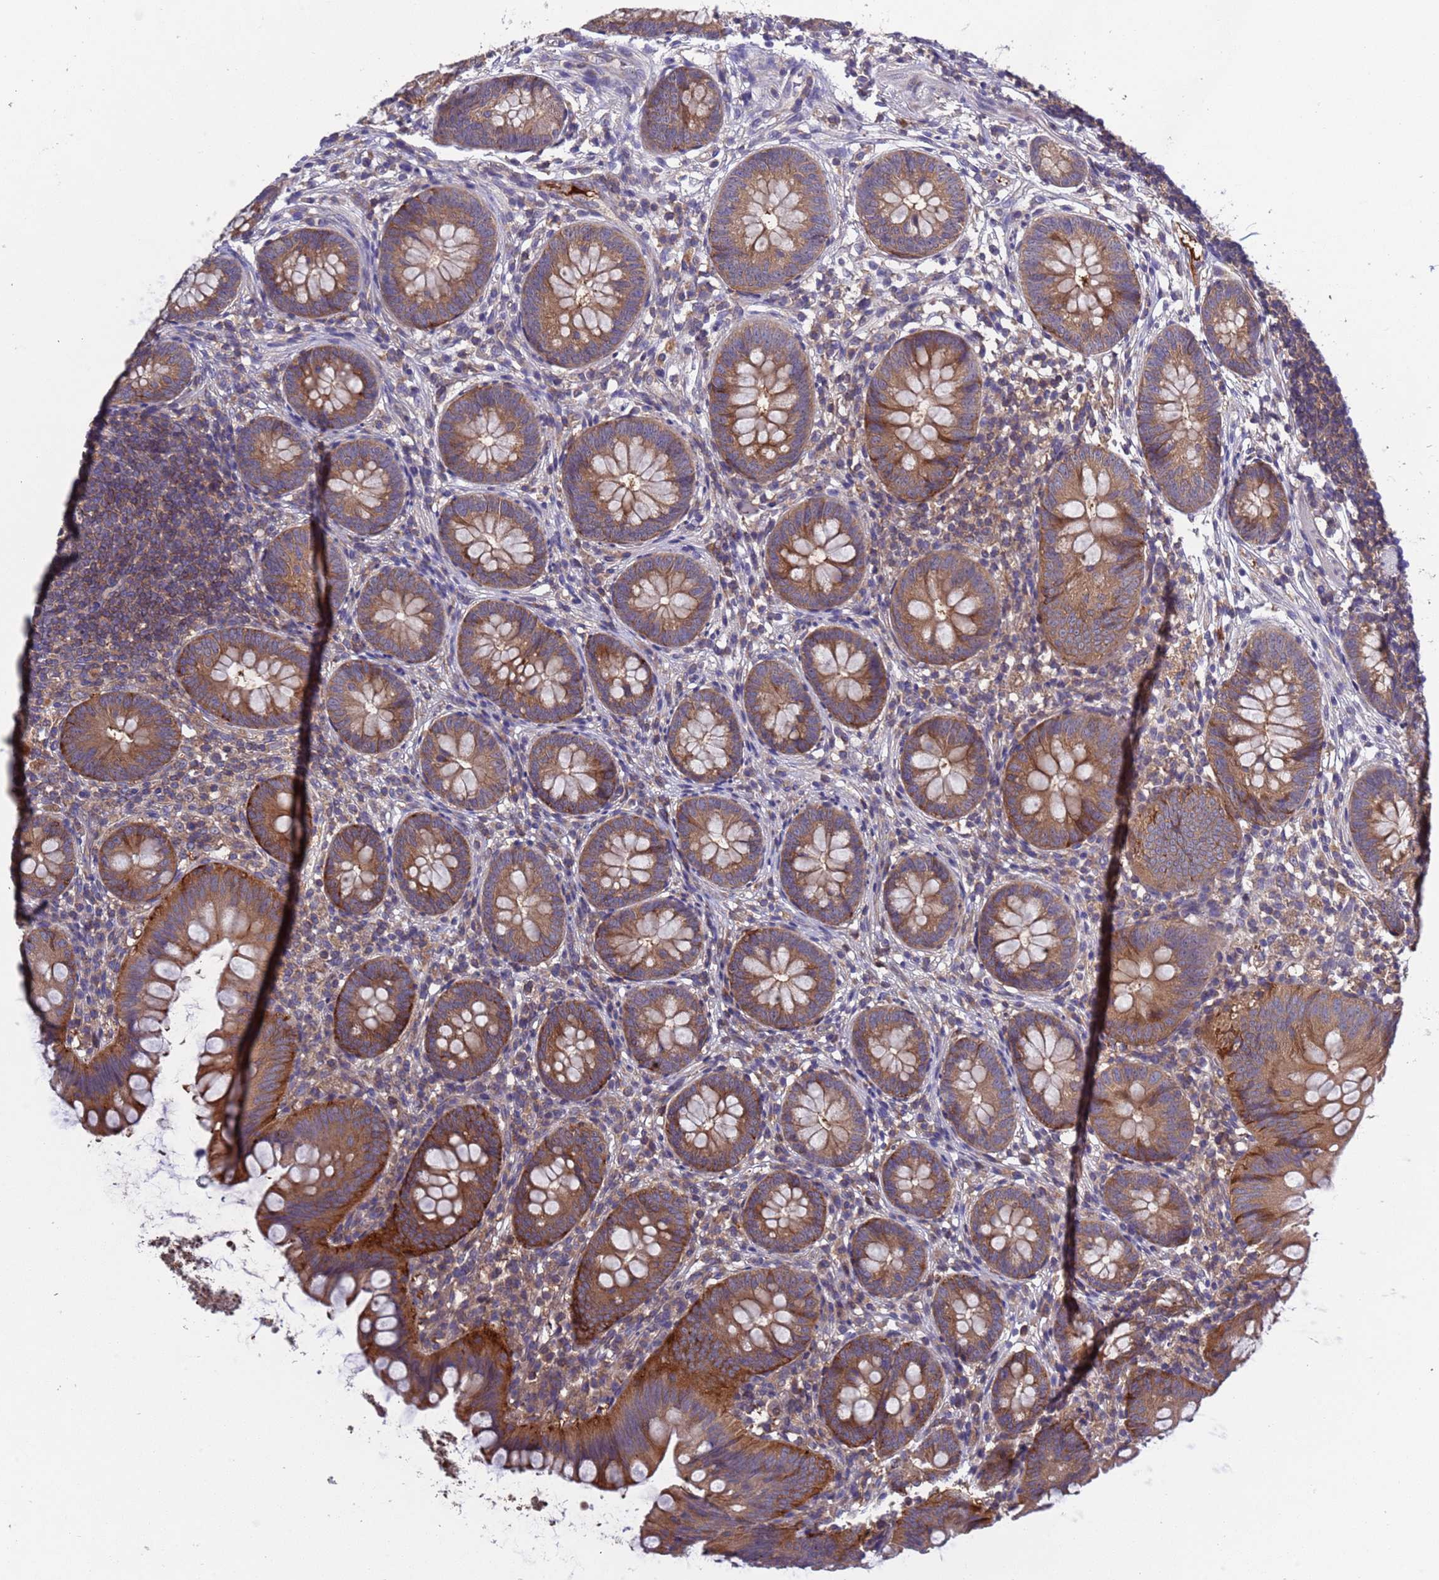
{"staining": {"intensity": "moderate", "quantity": ">75%", "location": "cytoplasmic/membranous"}, "tissue": "appendix", "cell_type": "Glandular cells", "image_type": "normal", "snomed": [{"axis": "morphology", "description": "Normal tissue, NOS"}, {"axis": "topography", "description": "Appendix"}], "caption": "Immunohistochemical staining of unremarkable human appendix demonstrates >75% levels of moderate cytoplasmic/membranous protein staining in approximately >75% of glandular cells.", "gene": "PARP16", "patient": {"sex": "female", "age": 62}}